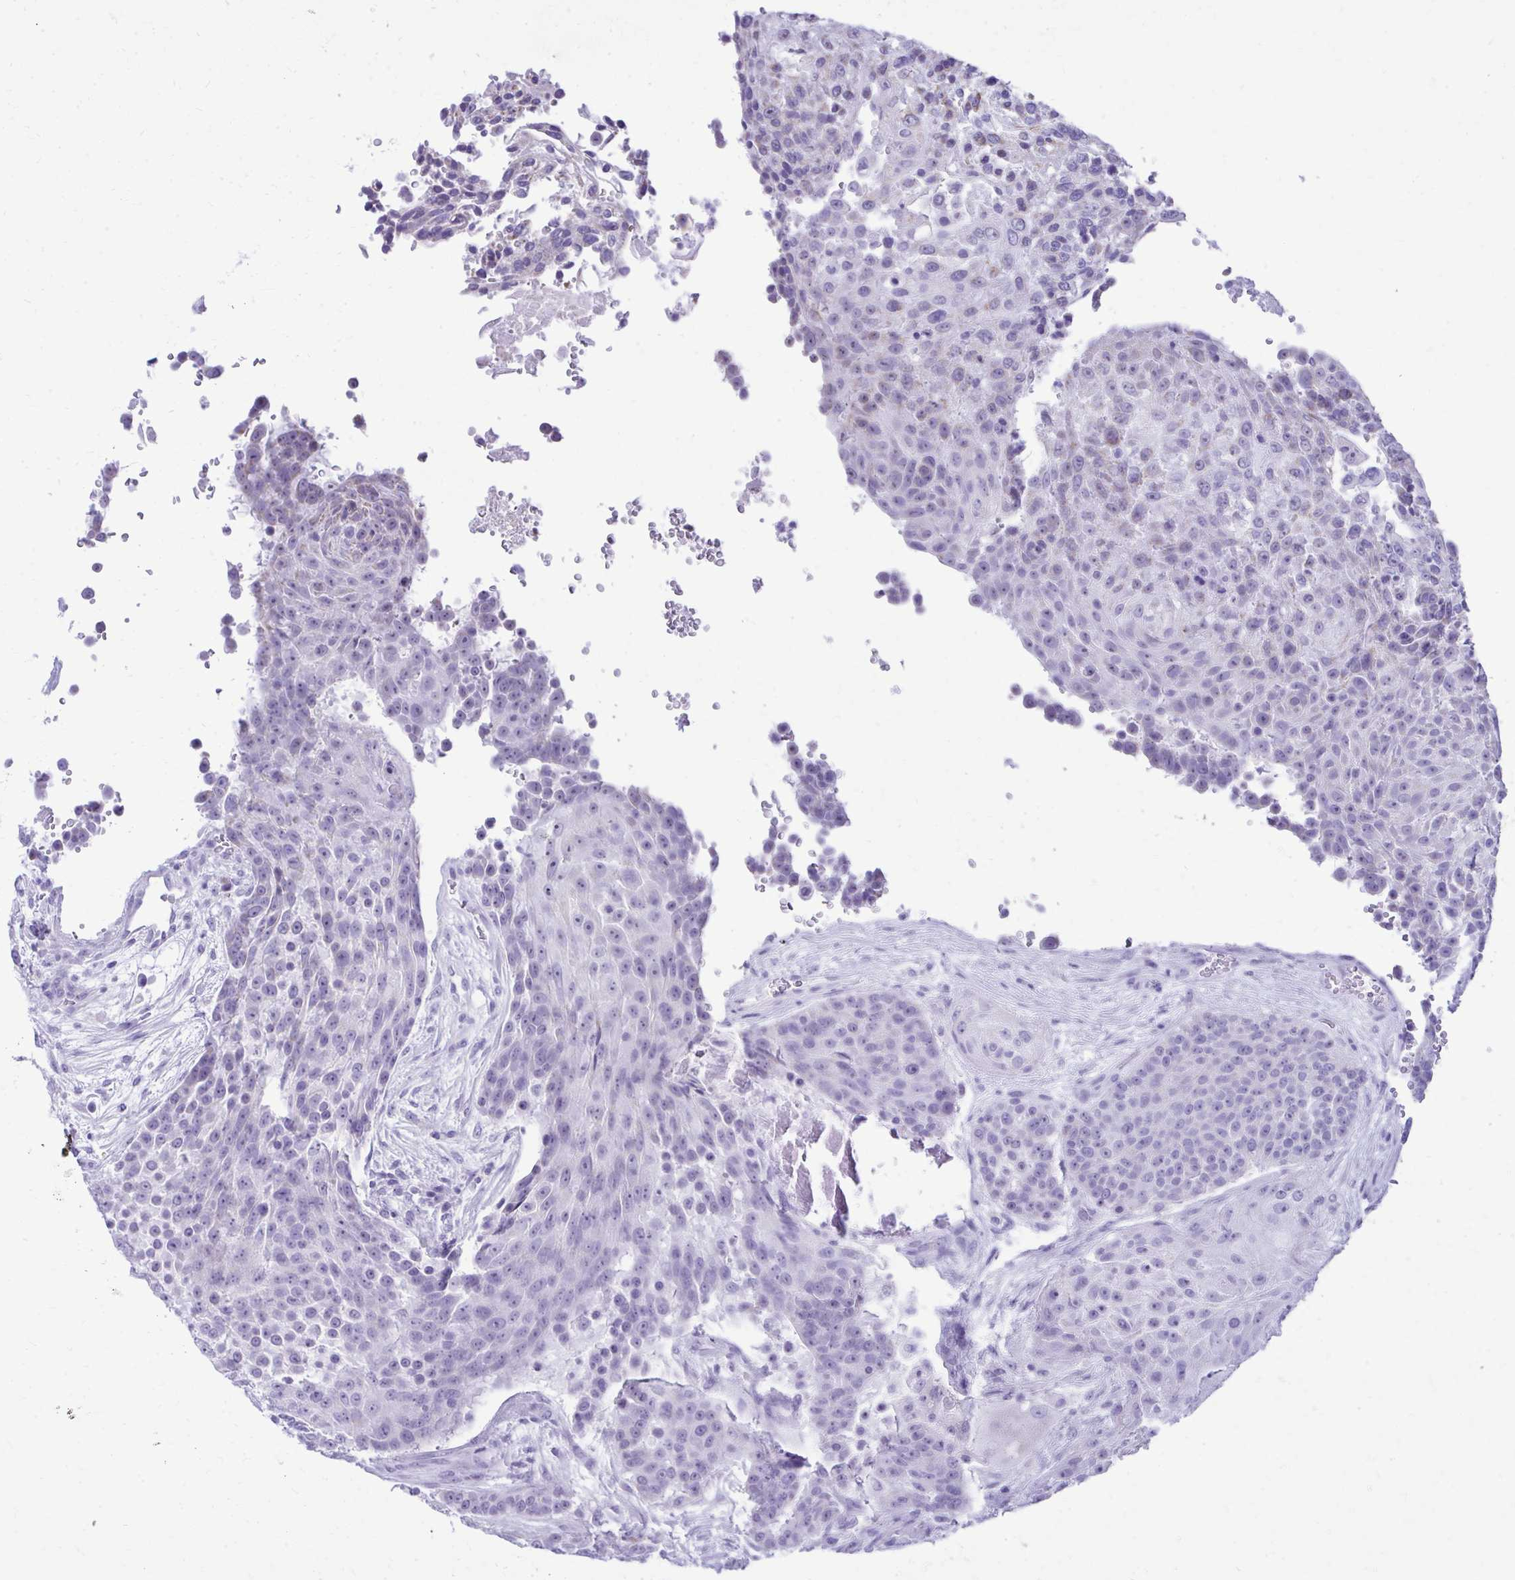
{"staining": {"intensity": "negative", "quantity": "none", "location": "none"}, "tissue": "urothelial cancer", "cell_type": "Tumor cells", "image_type": "cancer", "snomed": [{"axis": "morphology", "description": "Urothelial carcinoma, High grade"}, {"axis": "topography", "description": "Urinary bladder"}], "caption": "Immunohistochemistry (IHC) image of neoplastic tissue: urothelial carcinoma (high-grade) stained with DAB demonstrates no significant protein expression in tumor cells.", "gene": "RALYL", "patient": {"sex": "female", "age": 63}}